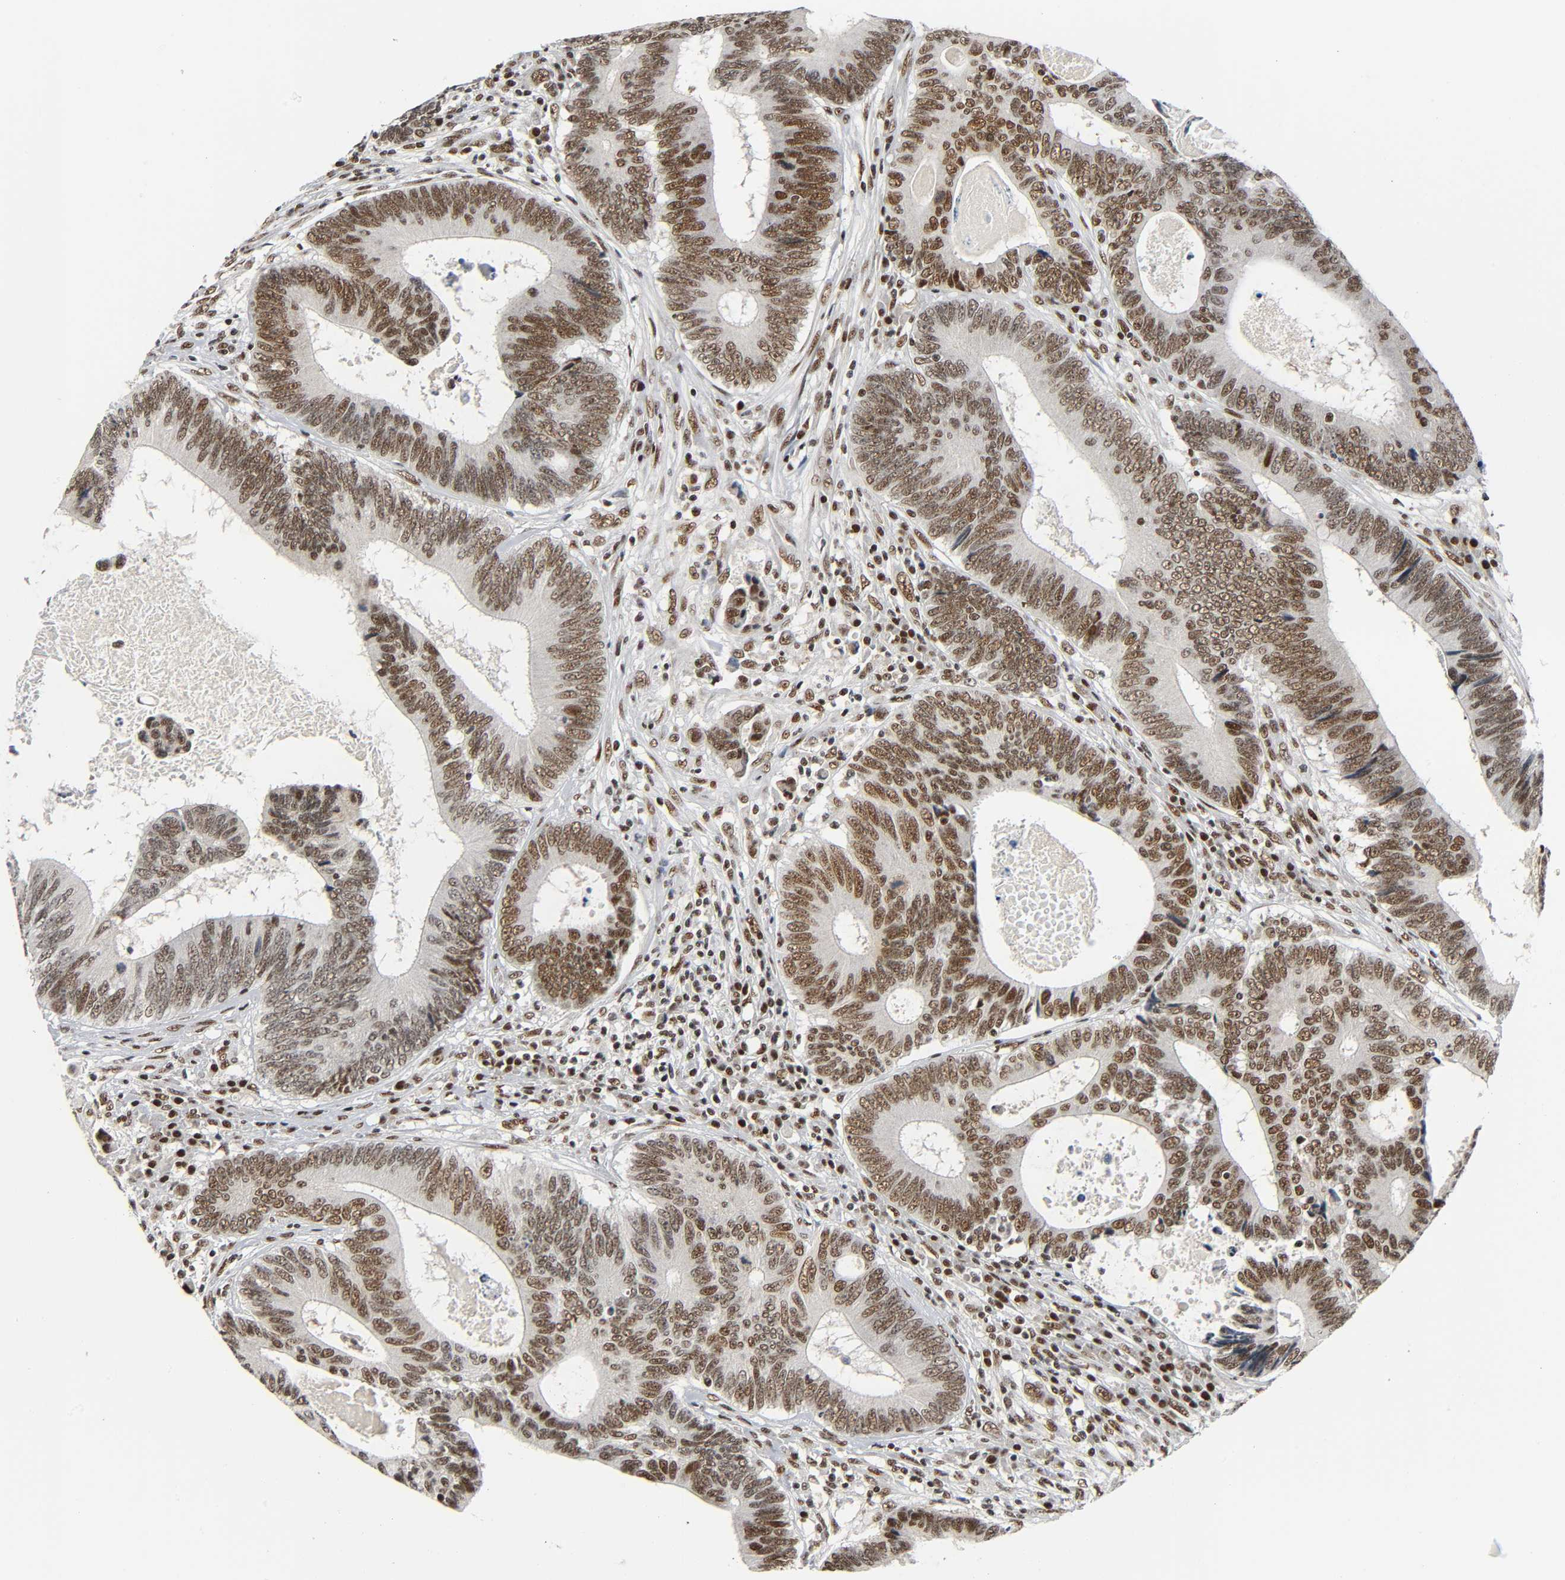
{"staining": {"intensity": "strong", "quantity": ">75%", "location": "nuclear"}, "tissue": "colorectal cancer", "cell_type": "Tumor cells", "image_type": "cancer", "snomed": [{"axis": "morphology", "description": "Adenocarcinoma, NOS"}, {"axis": "topography", "description": "Colon"}], "caption": "Colorectal cancer tissue demonstrates strong nuclear expression in approximately >75% of tumor cells", "gene": "CDK9", "patient": {"sex": "female", "age": 78}}